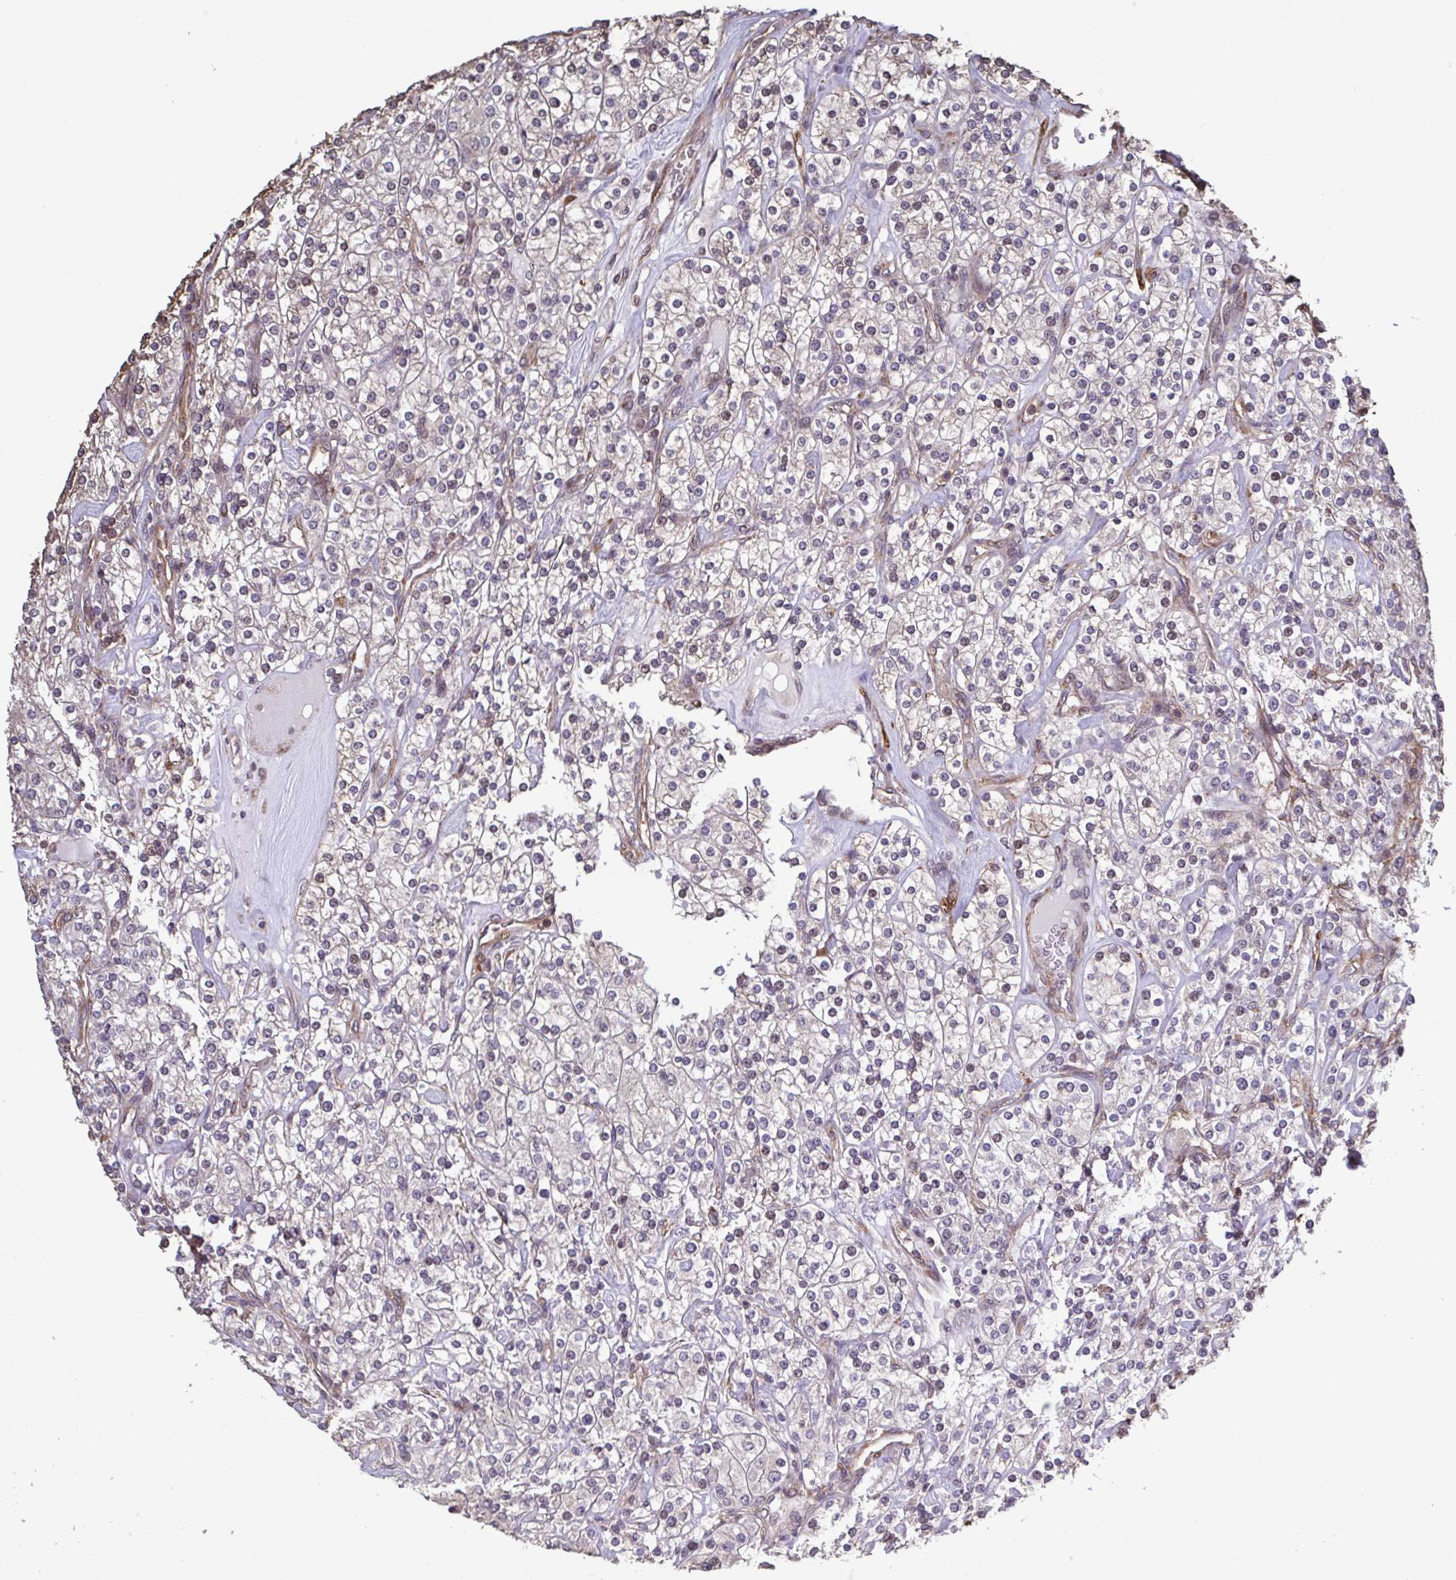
{"staining": {"intensity": "negative", "quantity": "none", "location": "none"}, "tissue": "renal cancer", "cell_type": "Tumor cells", "image_type": "cancer", "snomed": [{"axis": "morphology", "description": "Adenocarcinoma, NOS"}, {"axis": "topography", "description": "Kidney"}], "caption": "Immunohistochemistry (IHC) of adenocarcinoma (renal) demonstrates no staining in tumor cells.", "gene": "ZNF200", "patient": {"sex": "male", "age": 77}}